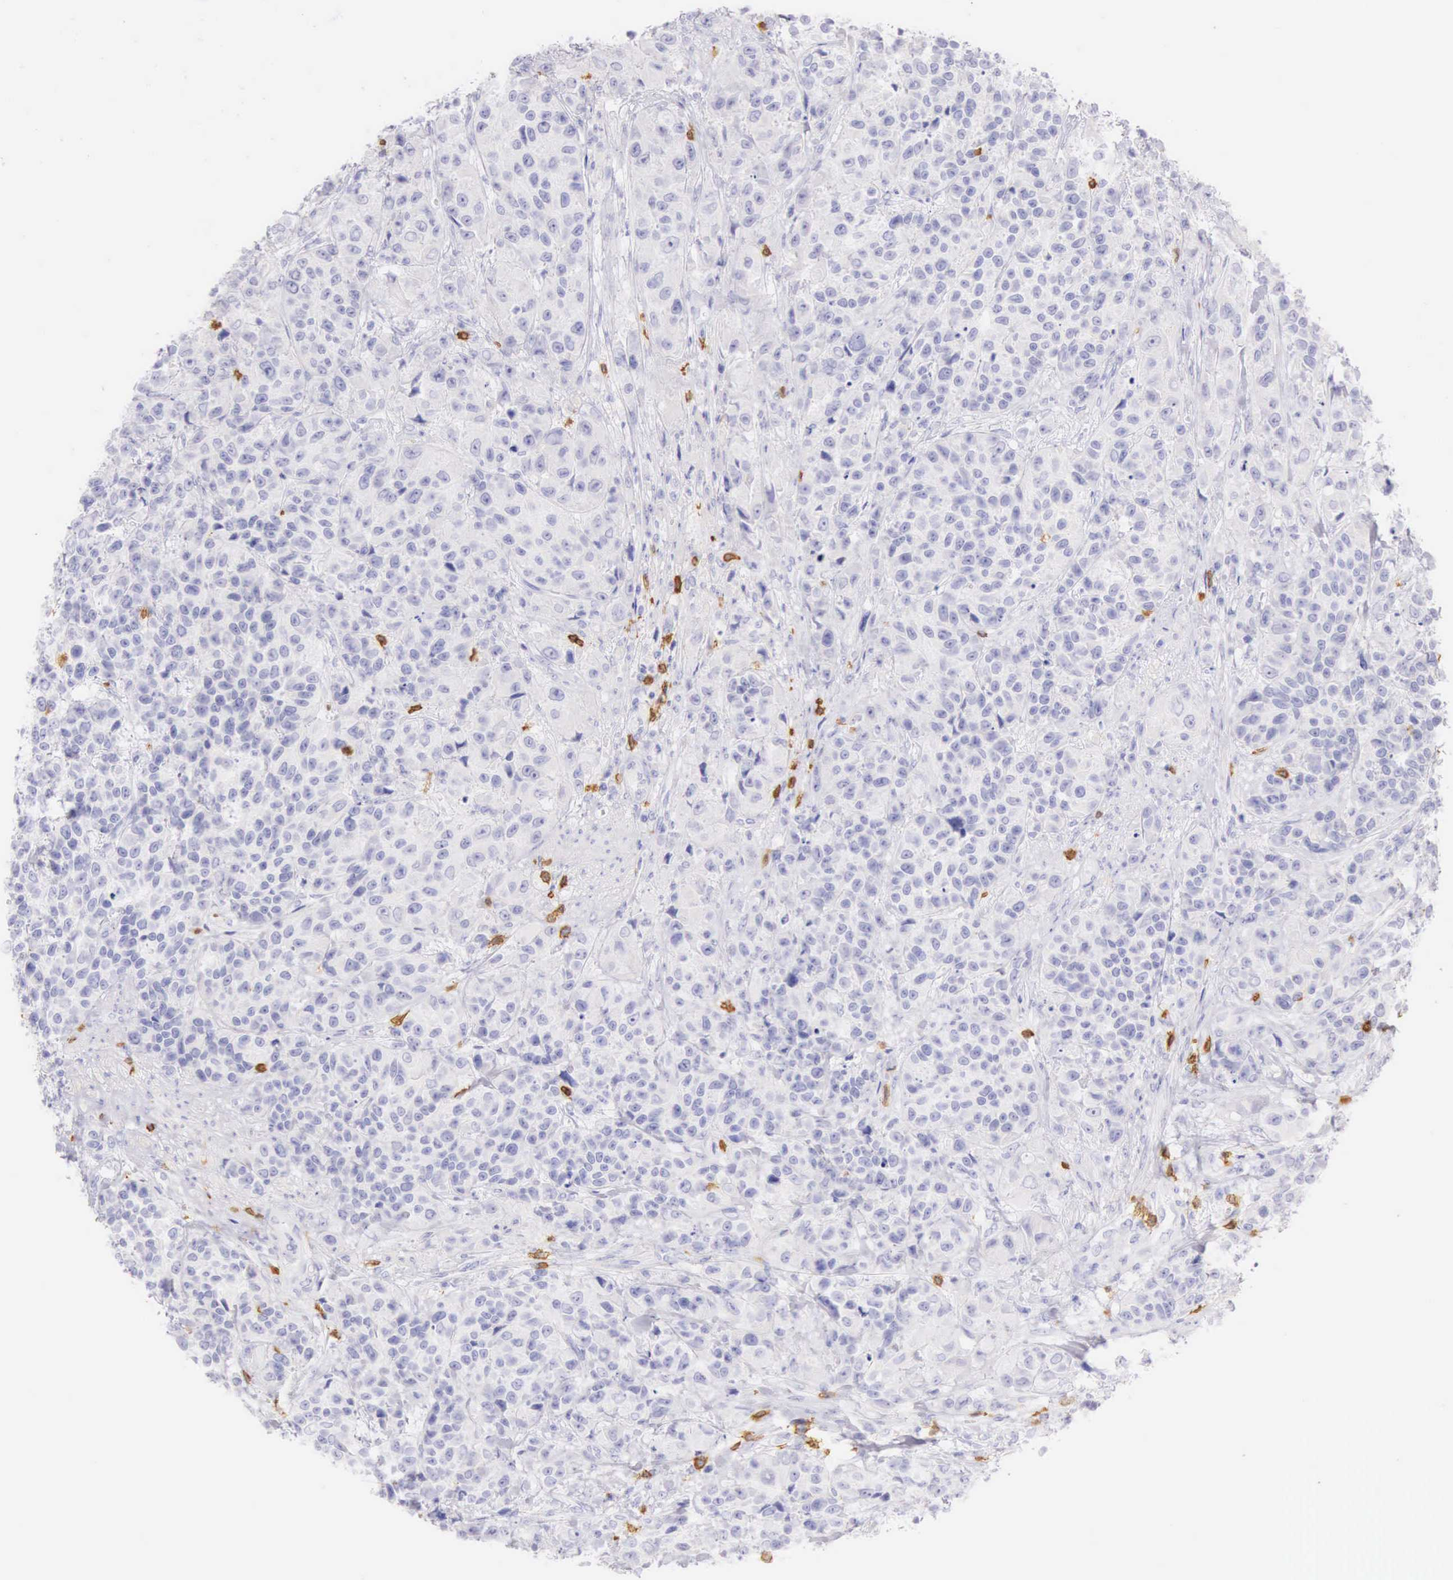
{"staining": {"intensity": "negative", "quantity": "none", "location": "none"}, "tissue": "urothelial cancer", "cell_type": "Tumor cells", "image_type": "cancer", "snomed": [{"axis": "morphology", "description": "Urothelial carcinoma, High grade"}, {"axis": "topography", "description": "Urinary bladder"}], "caption": "Tumor cells are negative for protein expression in human urothelial carcinoma (high-grade).", "gene": "CD3E", "patient": {"sex": "female", "age": 81}}